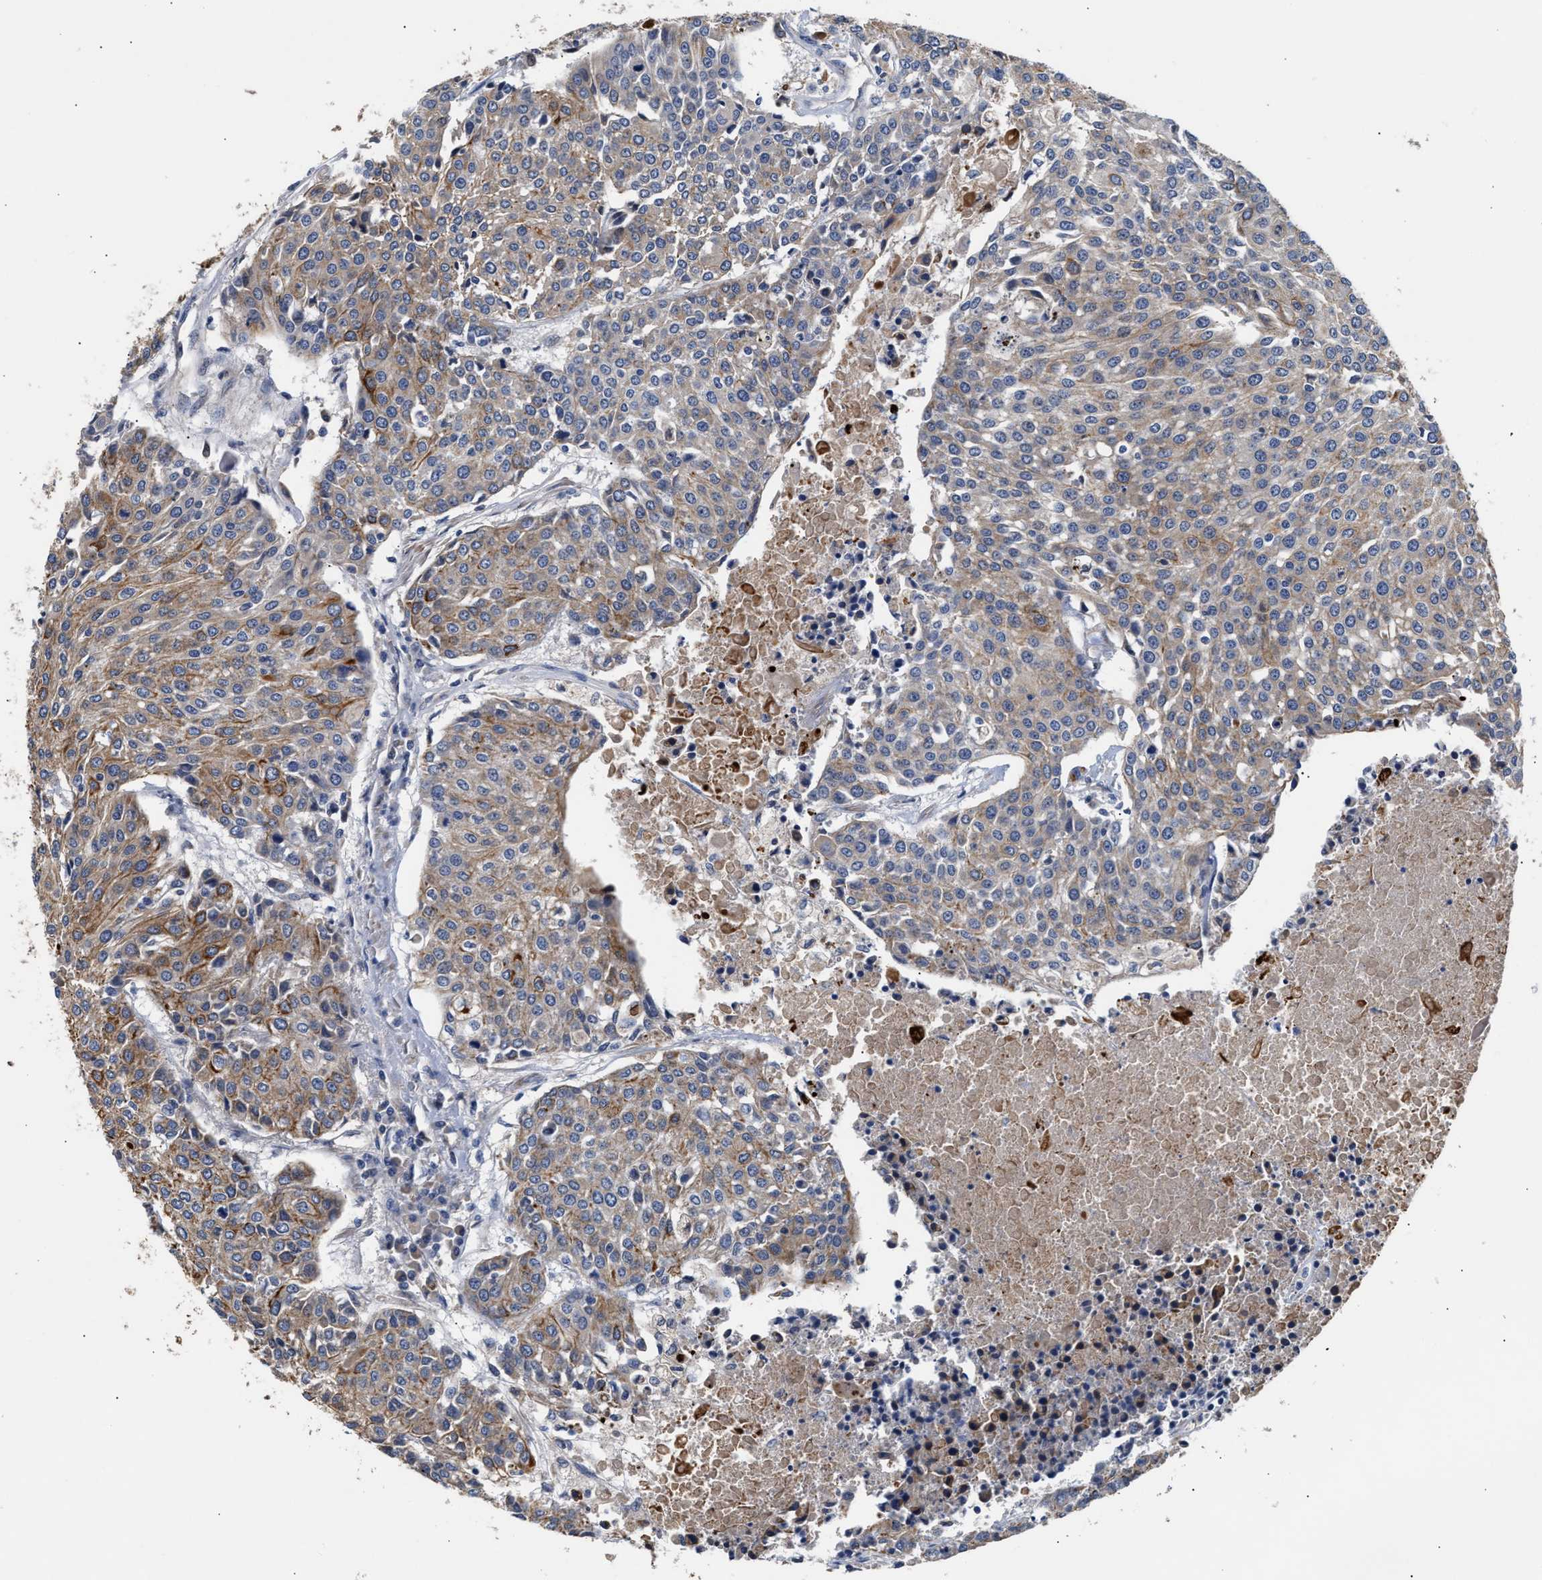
{"staining": {"intensity": "moderate", "quantity": "25%-75%", "location": "cytoplasmic/membranous"}, "tissue": "urothelial cancer", "cell_type": "Tumor cells", "image_type": "cancer", "snomed": [{"axis": "morphology", "description": "Urothelial carcinoma, High grade"}, {"axis": "topography", "description": "Urinary bladder"}], "caption": "High-grade urothelial carcinoma tissue shows moderate cytoplasmic/membranous expression in about 25%-75% of tumor cells The protein of interest is shown in brown color, while the nuclei are stained blue.", "gene": "CCDC146", "patient": {"sex": "female", "age": 85}}